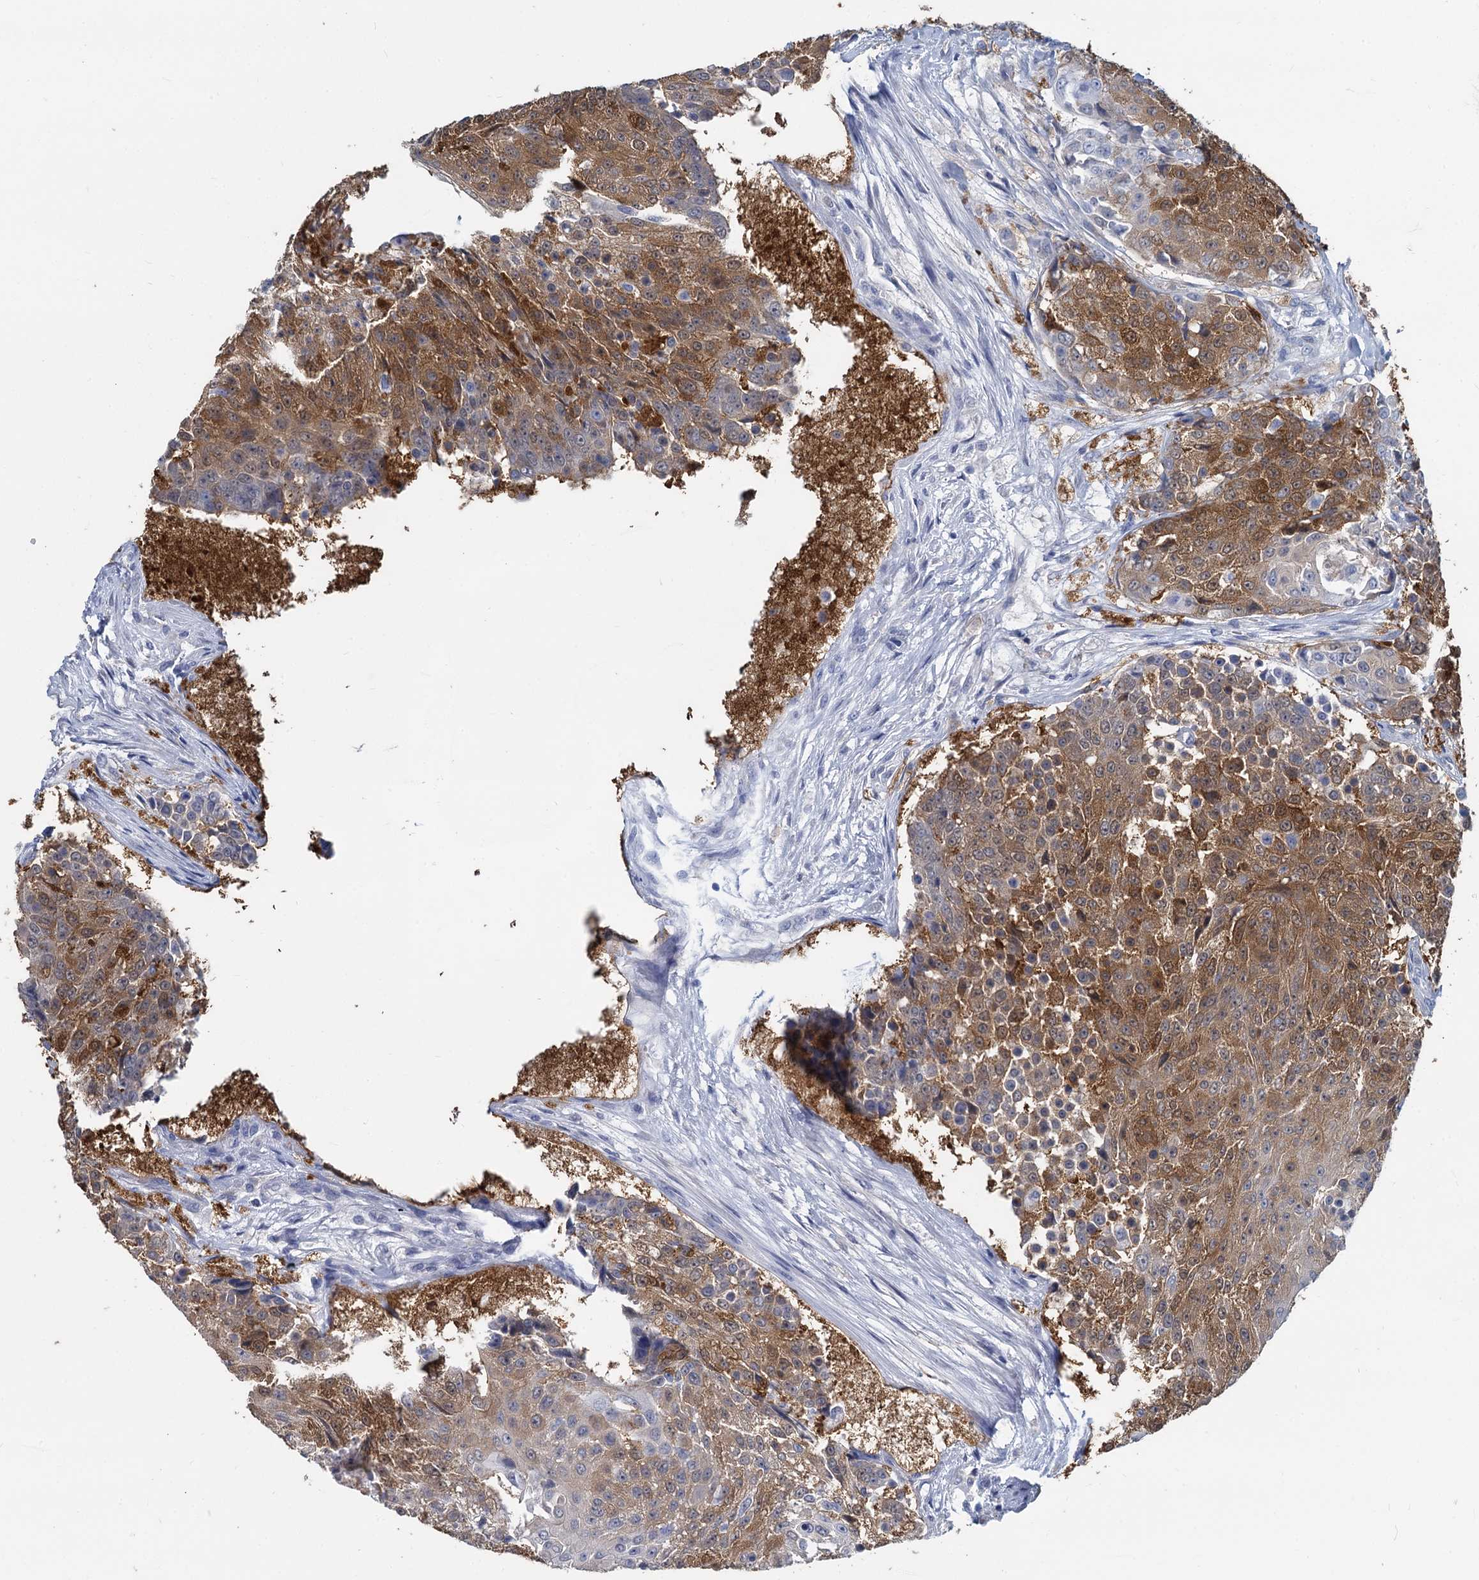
{"staining": {"intensity": "strong", "quantity": ">75%", "location": "cytoplasmic/membranous"}, "tissue": "urothelial cancer", "cell_type": "Tumor cells", "image_type": "cancer", "snomed": [{"axis": "morphology", "description": "Urothelial carcinoma, High grade"}, {"axis": "topography", "description": "Urinary bladder"}], "caption": "Immunohistochemistry (IHC) histopathology image of neoplastic tissue: human high-grade urothelial carcinoma stained using IHC exhibits high levels of strong protein expression localized specifically in the cytoplasmic/membranous of tumor cells, appearing as a cytoplasmic/membranous brown color.", "gene": "GSTM3", "patient": {"sex": "female", "age": 63}}